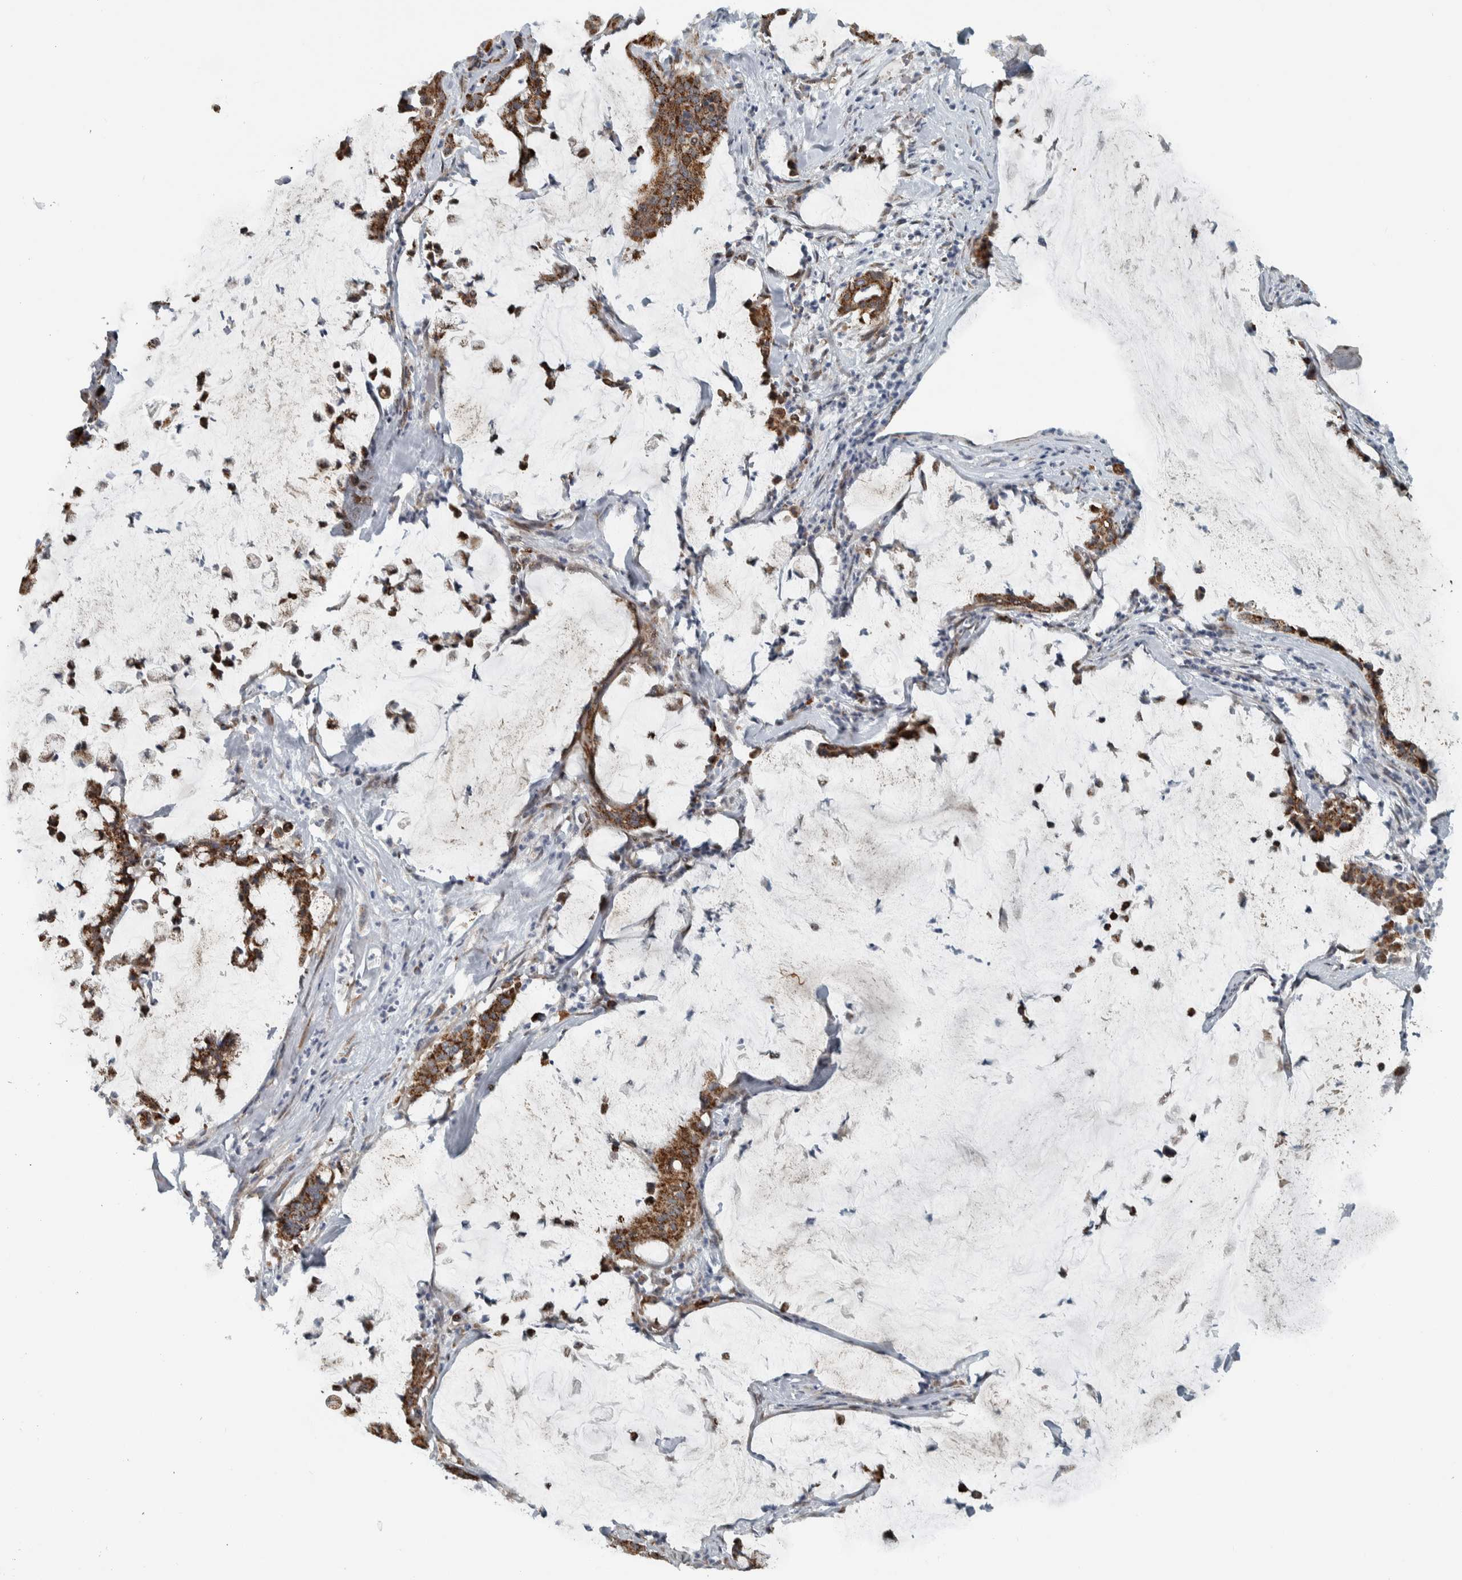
{"staining": {"intensity": "strong", "quantity": ">75%", "location": "cytoplasmic/membranous"}, "tissue": "pancreatic cancer", "cell_type": "Tumor cells", "image_type": "cancer", "snomed": [{"axis": "morphology", "description": "Adenocarcinoma, NOS"}, {"axis": "topography", "description": "Pancreas"}], "caption": "This micrograph shows pancreatic cancer stained with immunohistochemistry to label a protein in brown. The cytoplasmic/membranous of tumor cells show strong positivity for the protein. Nuclei are counter-stained blue.", "gene": "PPM1K", "patient": {"sex": "male", "age": 41}}